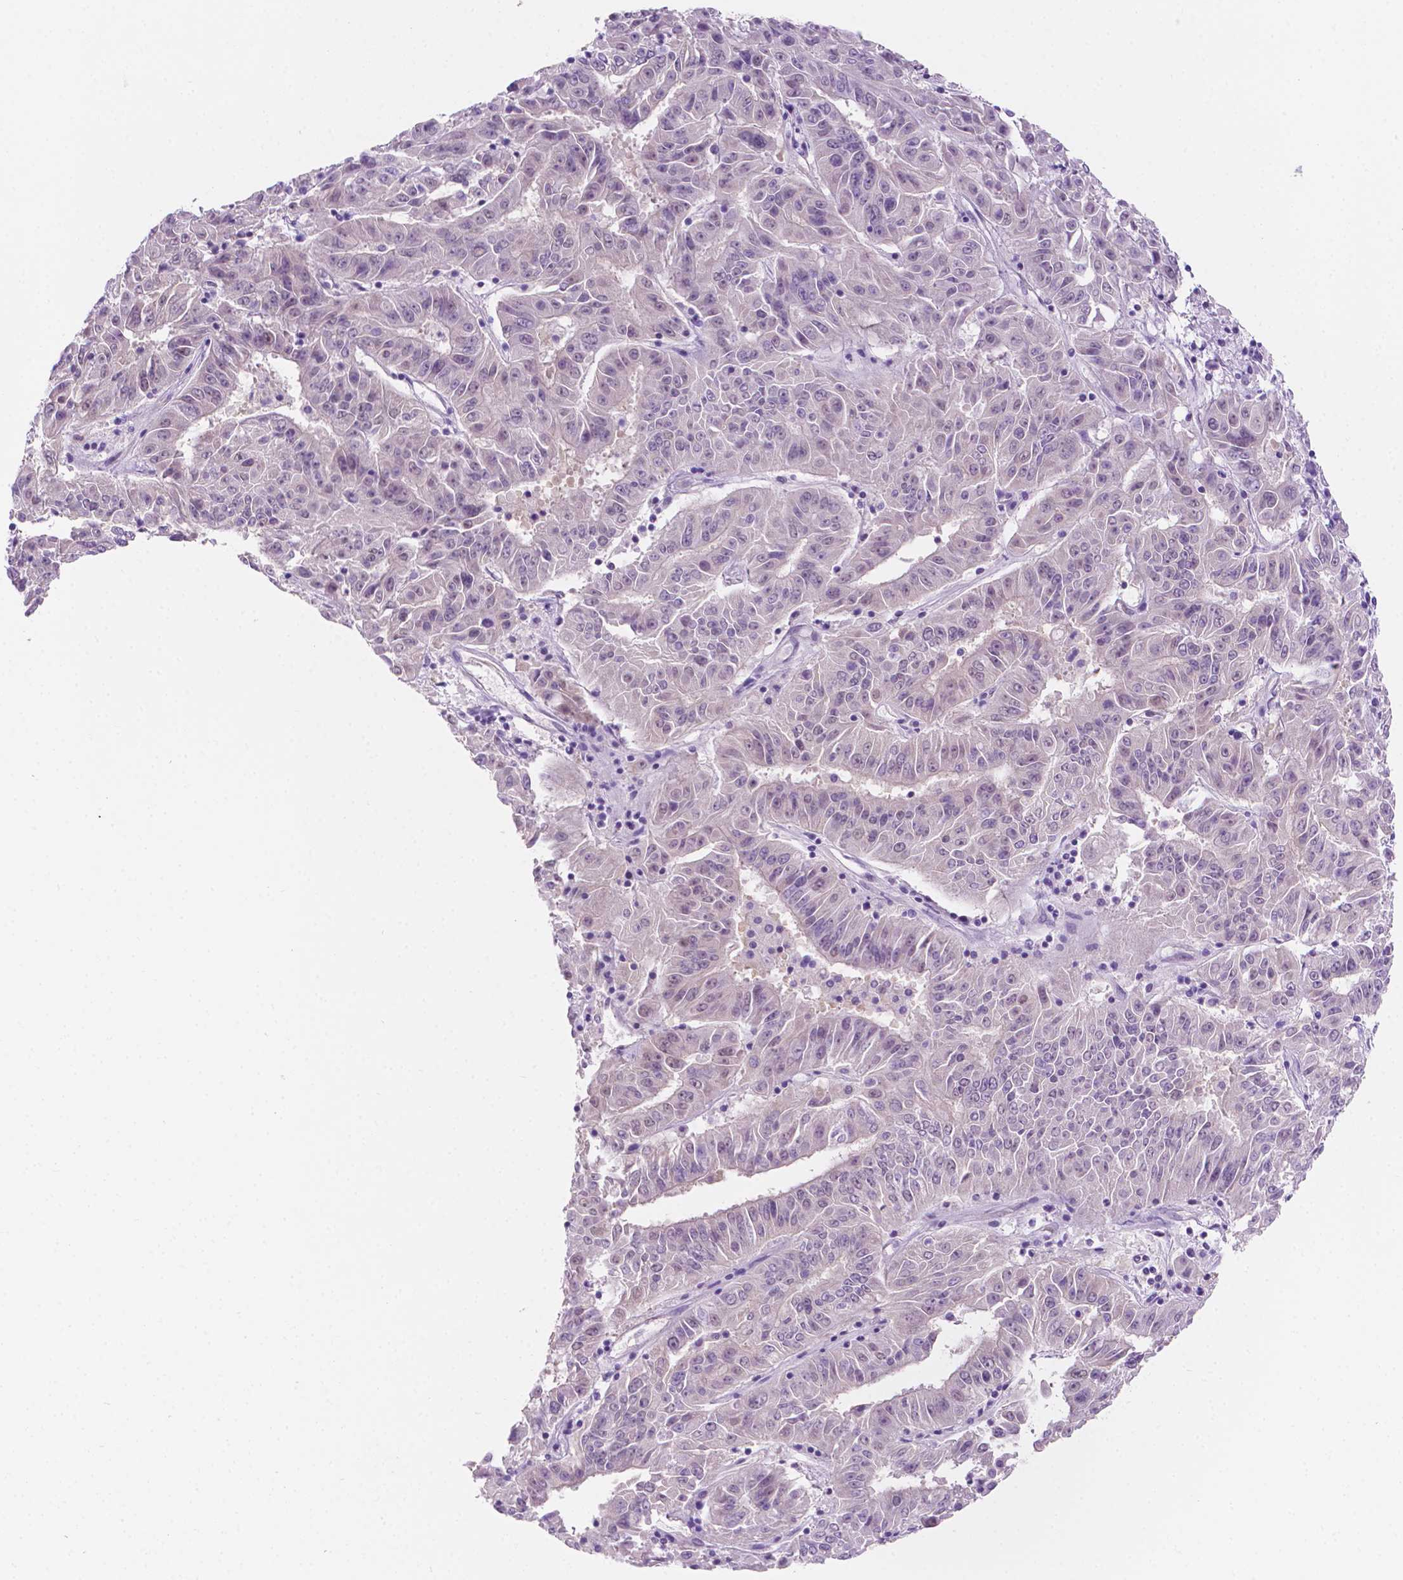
{"staining": {"intensity": "negative", "quantity": "none", "location": "none"}, "tissue": "pancreatic cancer", "cell_type": "Tumor cells", "image_type": "cancer", "snomed": [{"axis": "morphology", "description": "Adenocarcinoma, NOS"}, {"axis": "topography", "description": "Pancreas"}], "caption": "A histopathology image of pancreatic cancer (adenocarcinoma) stained for a protein shows no brown staining in tumor cells. The staining was performed using DAB (3,3'-diaminobenzidine) to visualize the protein expression in brown, while the nuclei were stained in blue with hematoxylin (Magnification: 20x).", "gene": "EPPK1", "patient": {"sex": "male", "age": 63}}